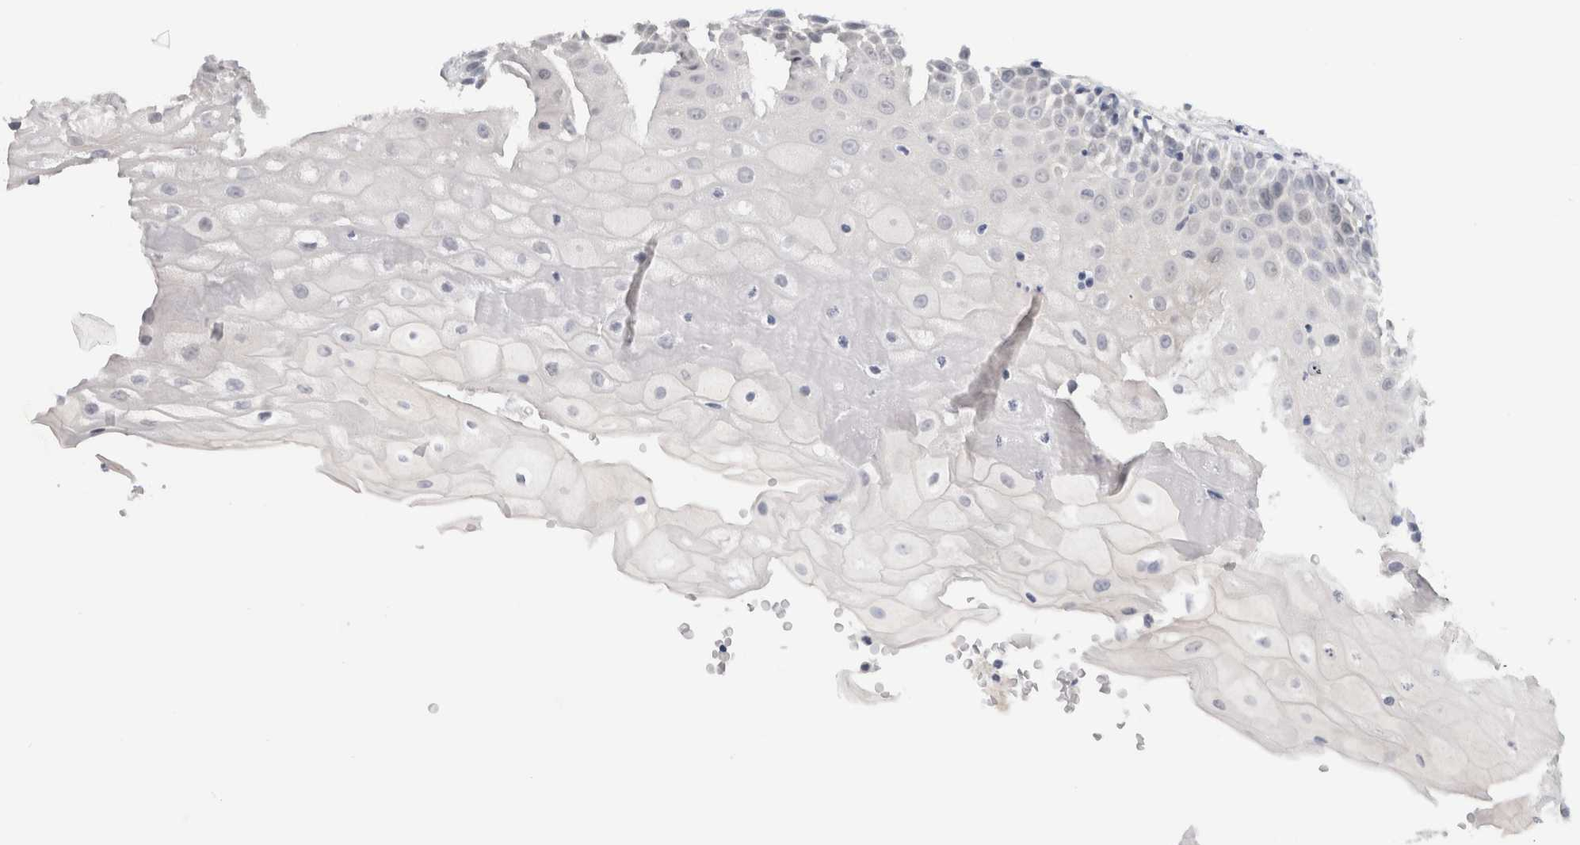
{"staining": {"intensity": "negative", "quantity": "none", "location": "none"}, "tissue": "oral mucosa", "cell_type": "Squamous epithelial cells", "image_type": "normal", "snomed": [{"axis": "morphology", "description": "Normal tissue, NOS"}, {"axis": "topography", "description": "Oral tissue"}], "caption": "Photomicrograph shows no protein staining in squamous epithelial cells of normal oral mucosa.", "gene": "TONSL", "patient": {"sex": "female", "age": 76}}